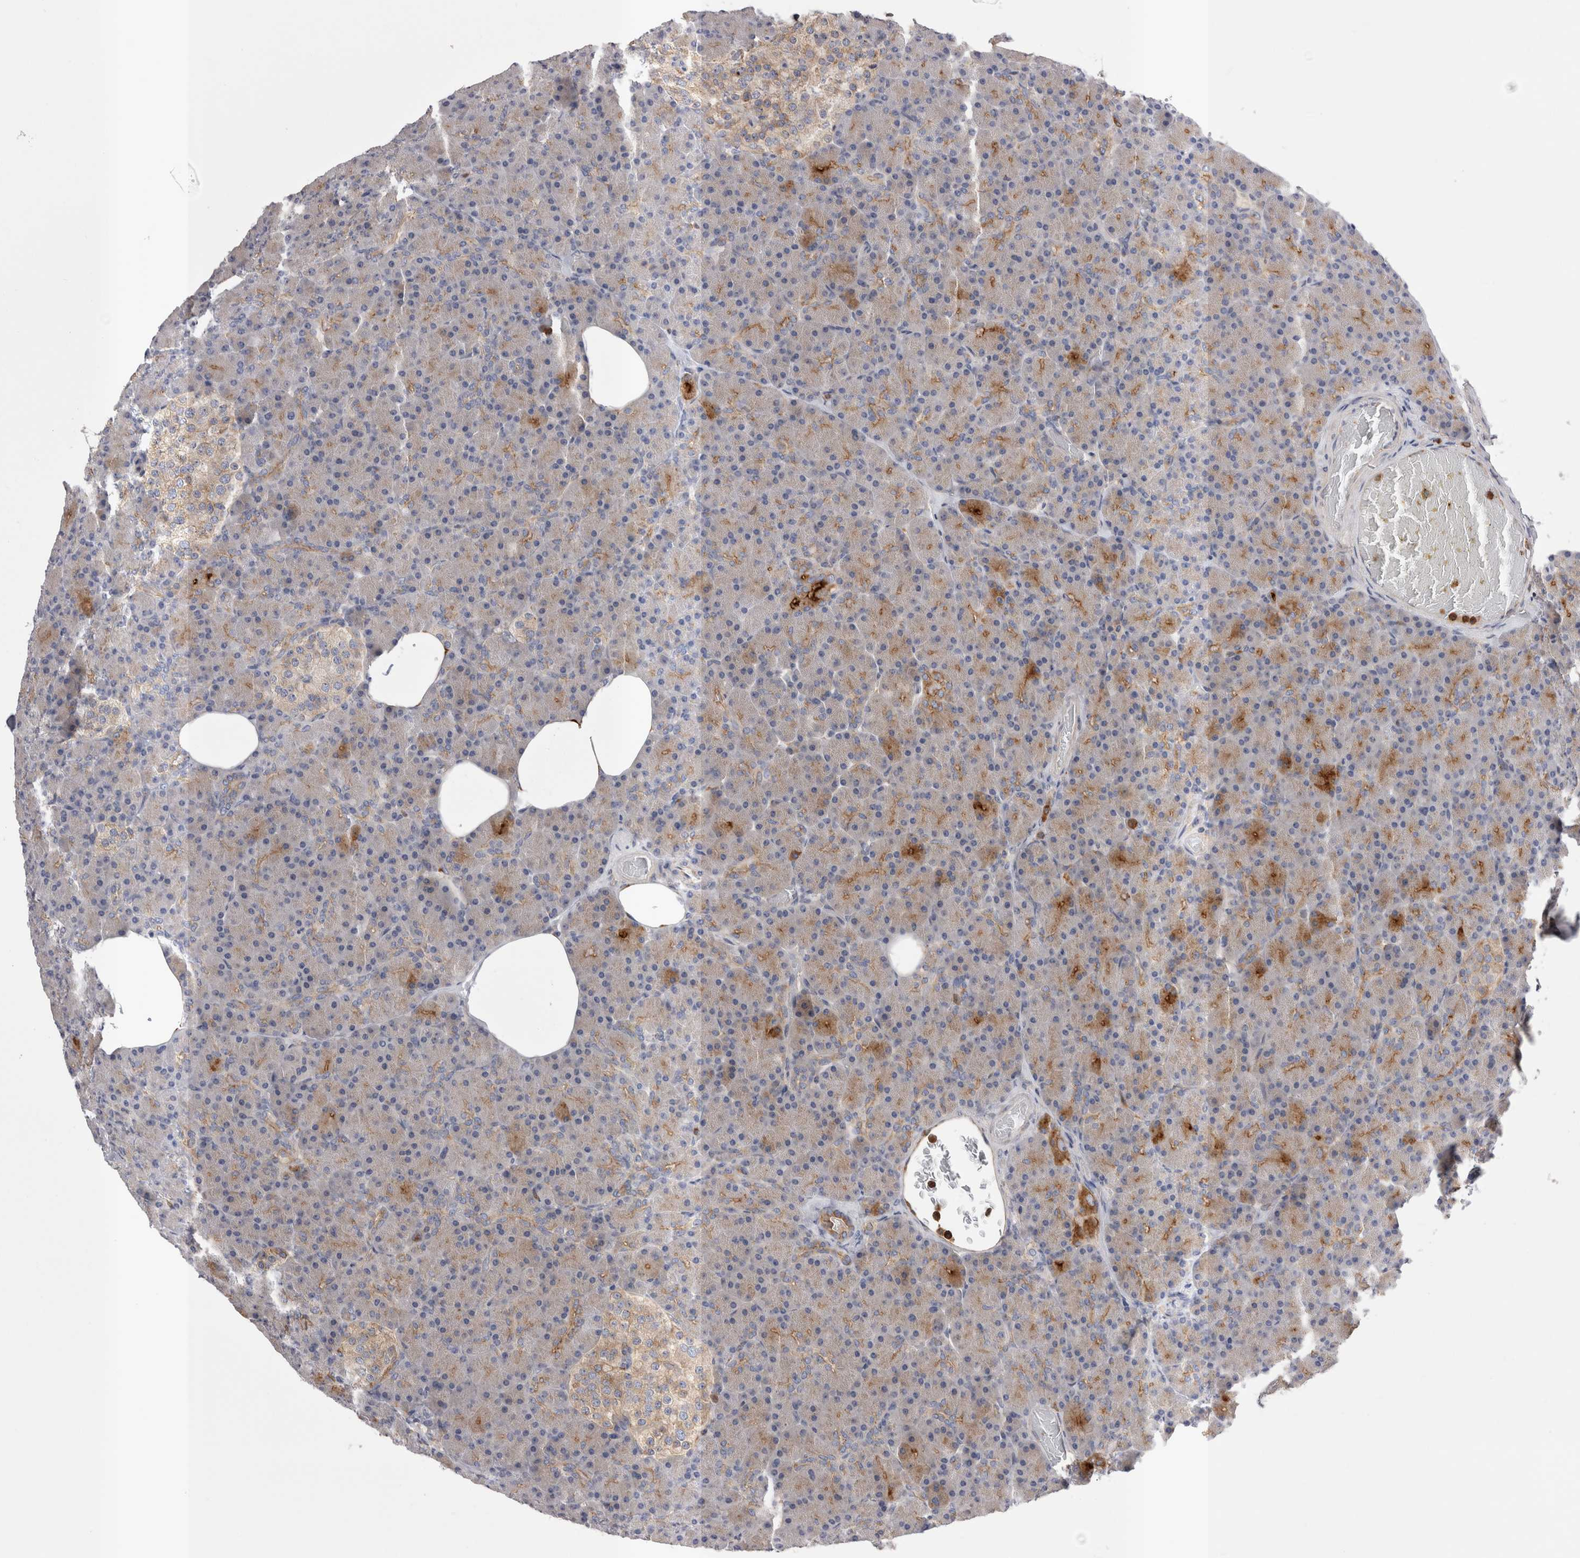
{"staining": {"intensity": "moderate", "quantity": "25%-75%", "location": "cytoplasmic/membranous"}, "tissue": "pancreas", "cell_type": "Exocrine glandular cells", "image_type": "normal", "snomed": [{"axis": "morphology", "description": "Normal tissue, NOS"}, {"axis": "topography", "description": "Pancreas"}], "caption": "A brown stain shows moderate cytoplasmic/membranous expression of a protein in exocrine glandular cells of normal pancreas.", "gene": "RAB11FIP1", "patient": {"sex": "female", "age": 43}}